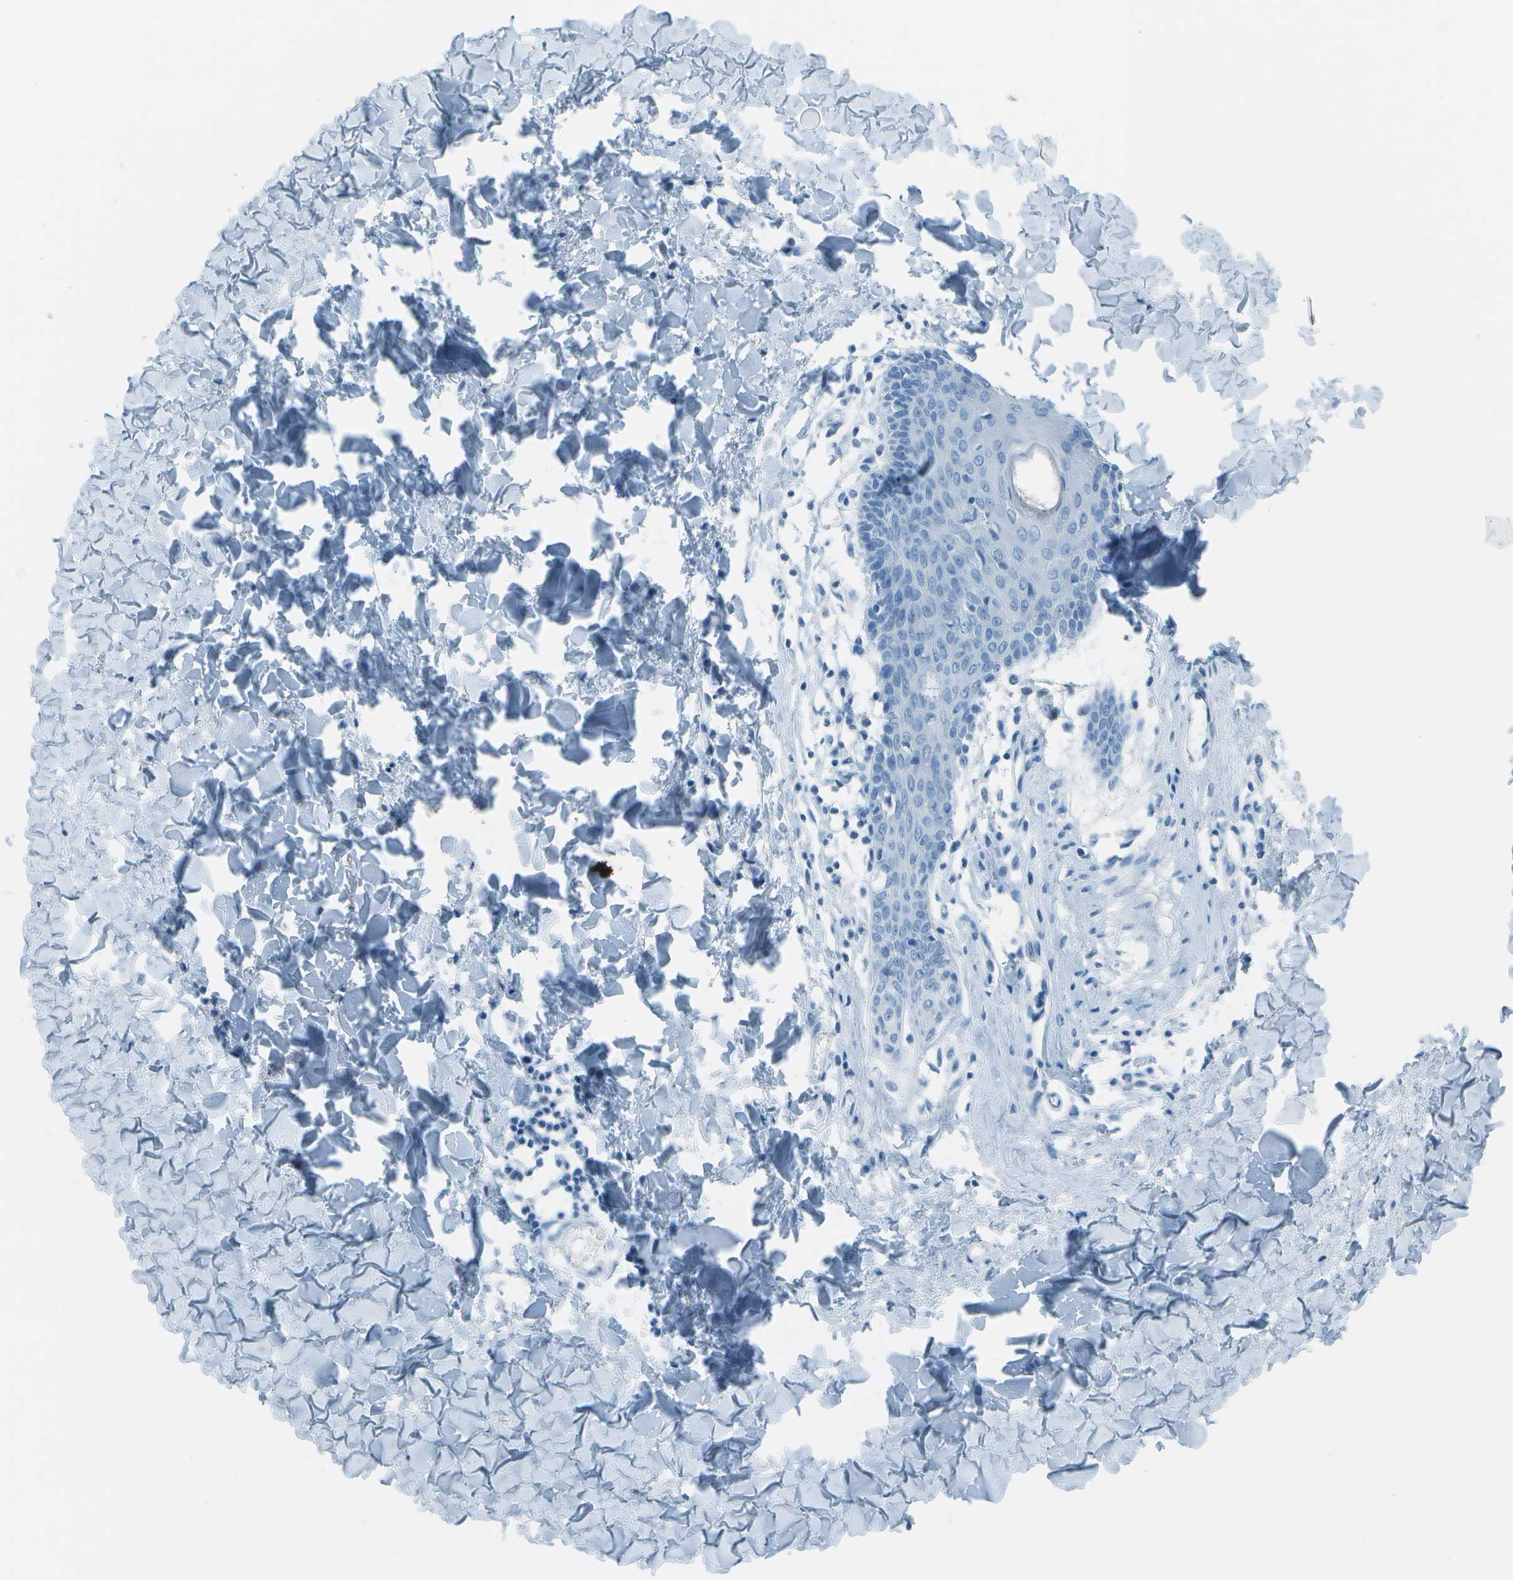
{"staining": {"intensity": "negative", "quantity": "none", "location": "none"}, "tissue": "skin", "cell_type": "Fibroblasts", "image_type": "normal", "snomed": [{"axis": "morphology", "description": "Normal tissue, NOS"}, {"axis": "topography", "description": "Skin"}], "caption": "The photomicrograph exhibits no staining of fibroblasts in benign skin. Nuclei are stained in blue.", "gene": "FGF1", "patient": {"sex": "female", "age": 17}}